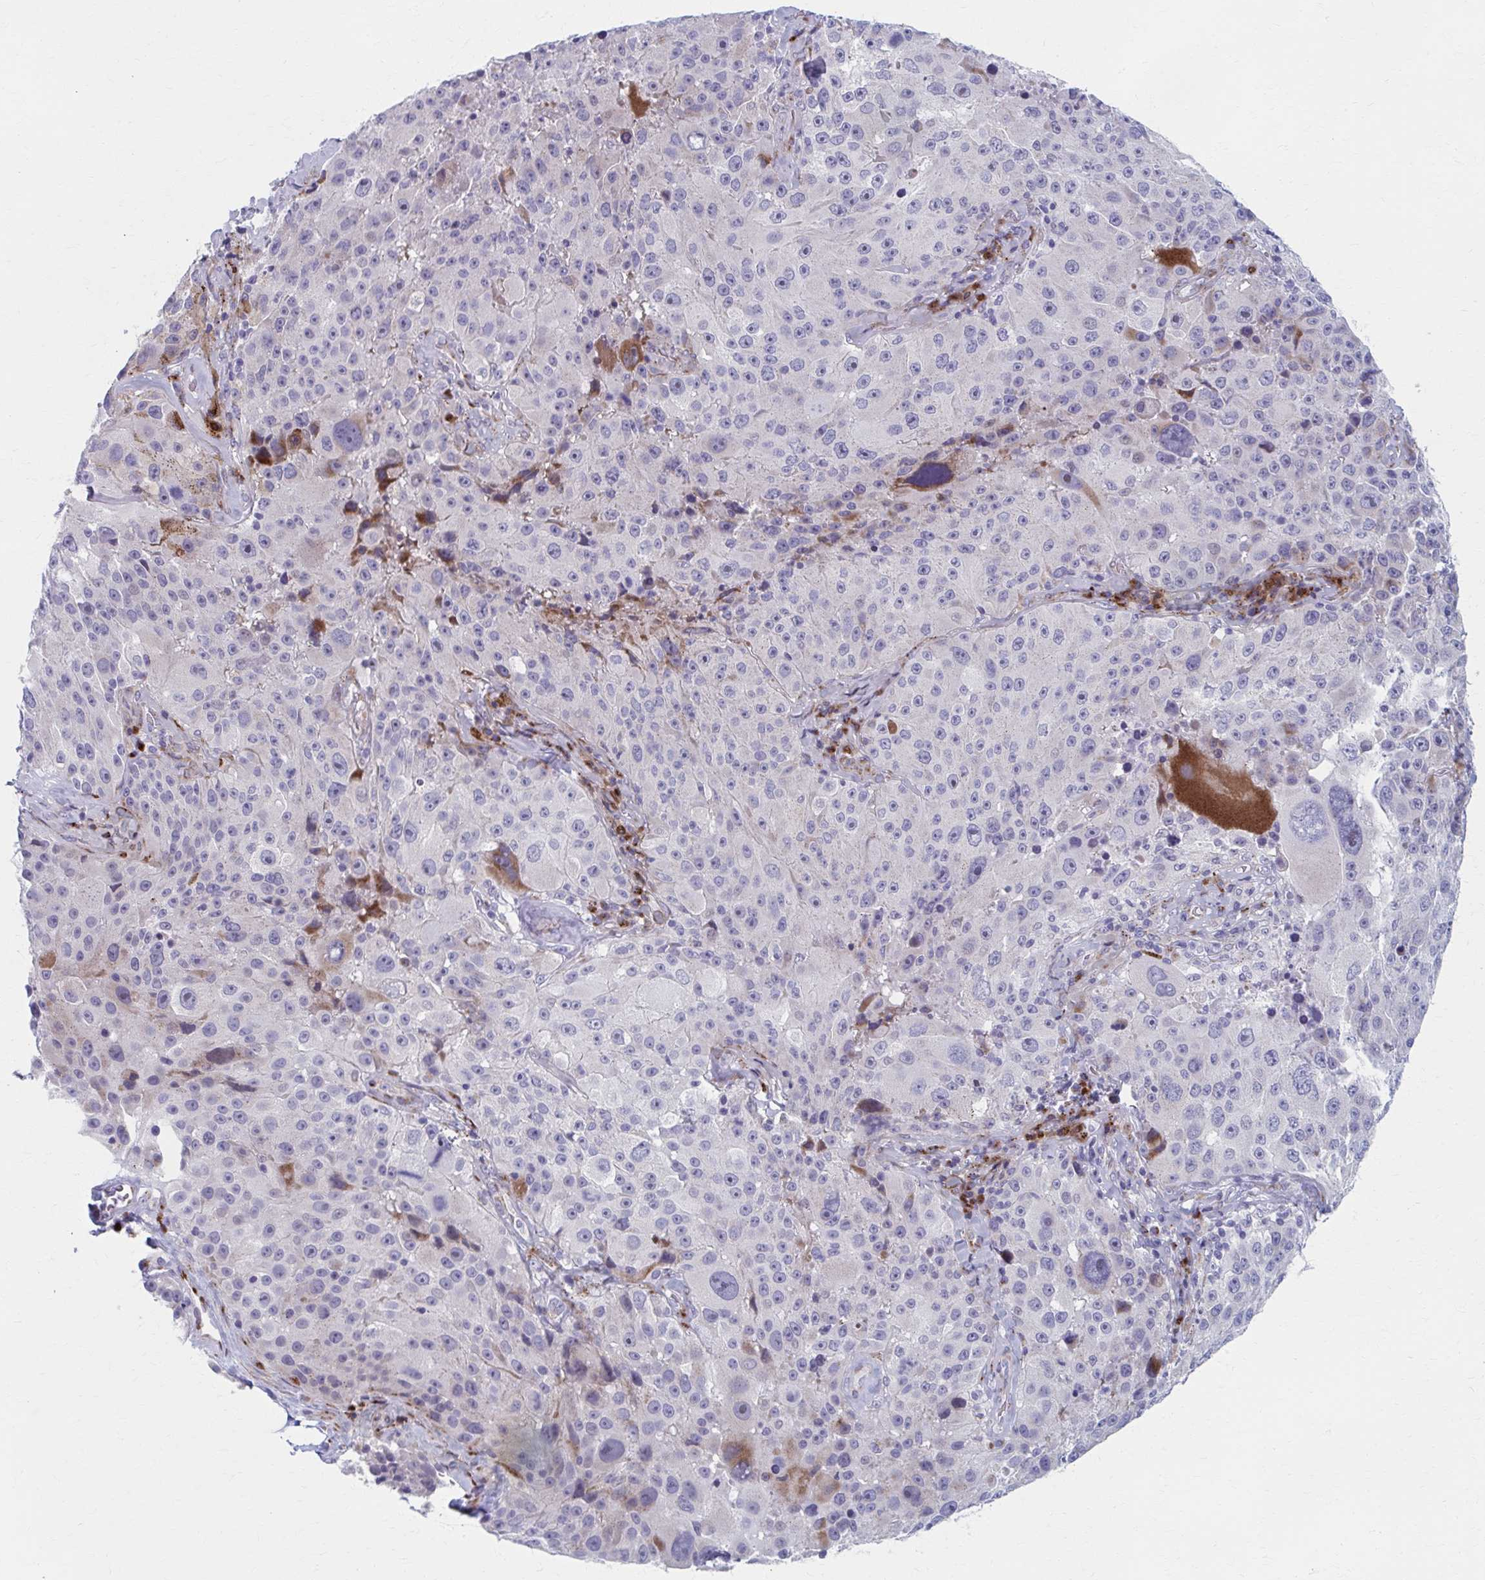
{"staining": {"intensity": "negative", "quantity": "none", "location": "none"}, "tissue": "melanoma", "cell_type": "Tumor cells", "image_type": "cancer", "snomed": [{"axis": "morphology", "description": "Malignant melanoma, Metastatic site"}, {"axis": "topography", "description": "Lymph node"}], "caption": "Immunohistochemistry photomicrograph of neoplastic tissue: human malignant melanoma (metastatic site) stained with DAB (3,3'-diaminobenzidine) demonstrates no significant protein staining in tumor cells.", "gene": "OLFM2", "patient": {"sex": "male", "age": 62}}